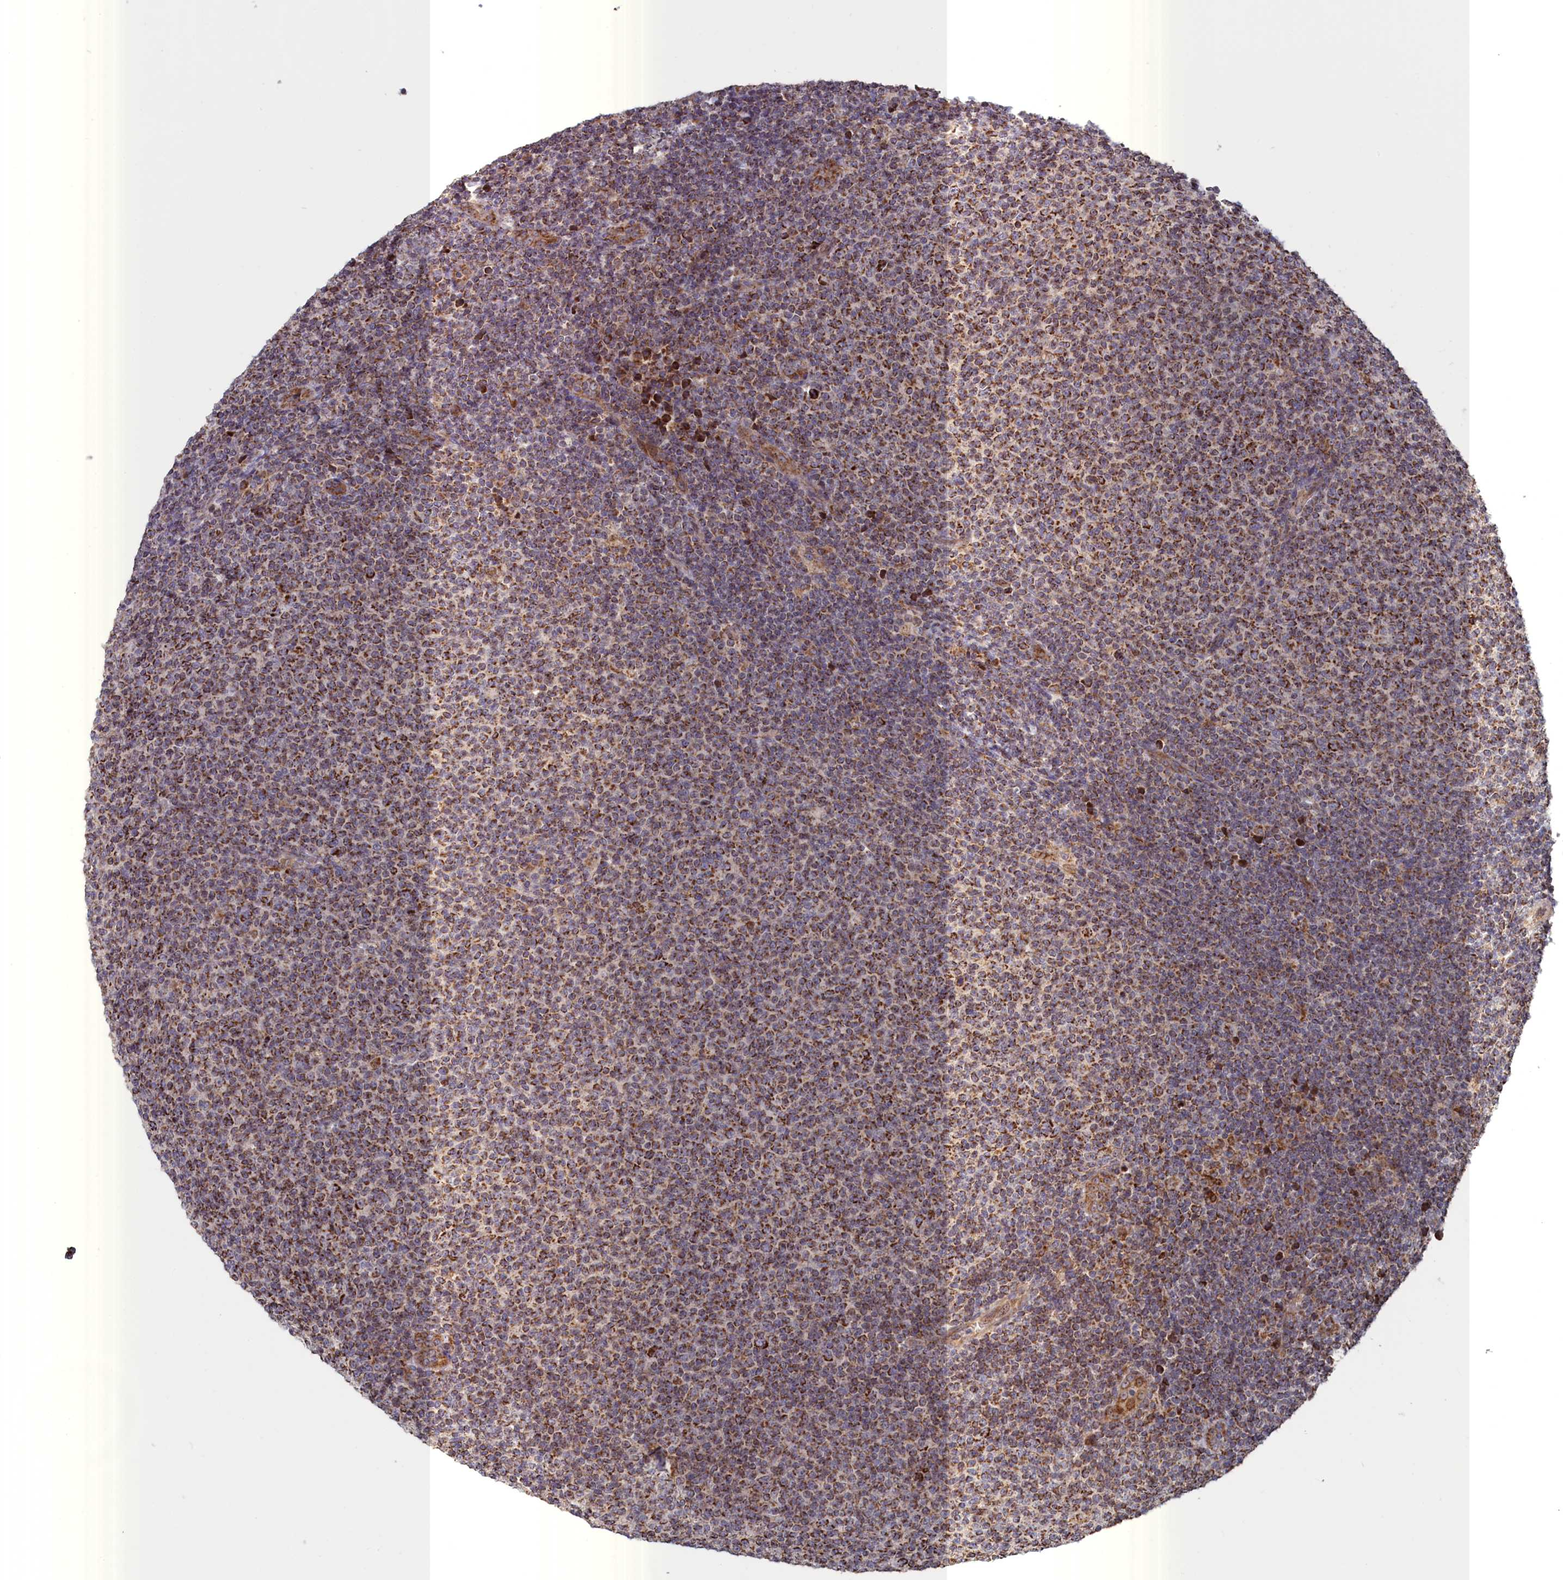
{"staining": {"intensity": "moderate", "quantity": ">75%", "location": "cytoplasmic/membranous"}, "tissue": "lymphoma", "cell_type": "Tumor cells", "image_type": "cancer", "snomed": [{"axis": "morphology", "description": "Malignant lymphoma, non-Hodgkin's type, Low grade"}, {"axis": "topography", "description": "Lymph node"}], "caption": "There is medium levels of moderate cytoplasmic/membranous expression in tumor cells of low-grade malignant lymphoma, non-Hodgkin's type, as demonstrated by immunohistochemical staining (brown color).", "gene": "TIMM44", "patient": {"sex": "male", "age": 66}}